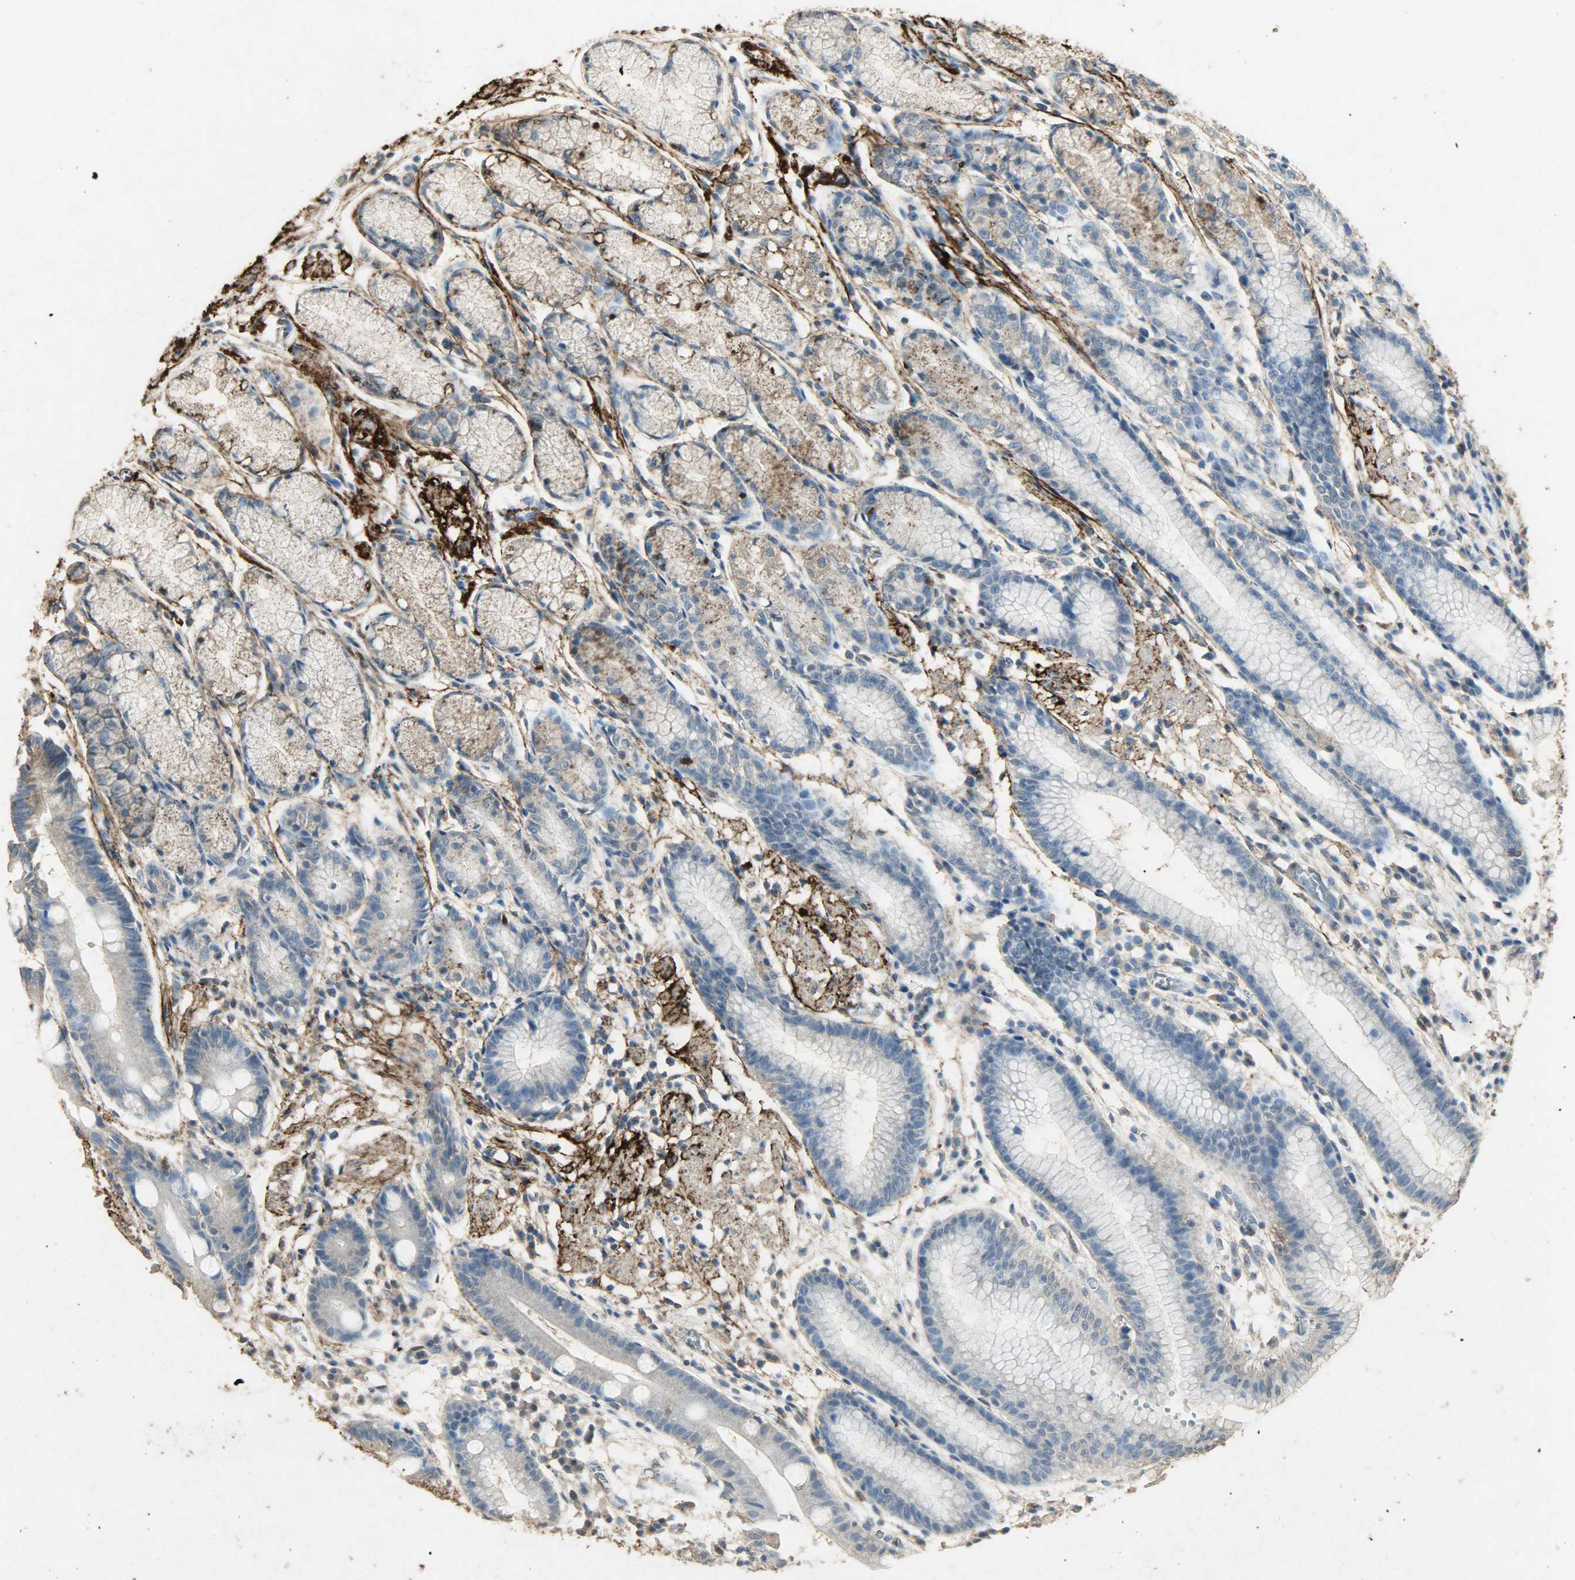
{"staining": {"intensity": "moderate", "quantity": "25%-75%", "location": "cytoplasmic/membranous"}, "tissue": "stomach", "cell_type": "Glandular cells", "image_type": "normal", "snomed": [{"axis": "morphology", "description": "Normal tissue, NOS"}, {"axis": "morphology", "description": "Inflammation, NOS"}, {"axis": "topography", "description": "Stomach, lower"}], "caption": "The image reveals immunohistochemical staining of benign stomach. There is moderate cytoplasmic/membranous staining is seen in approximately 25%-75% of glandular cells.", "gene": "ASB9", "patient": {"sex": "male", "age": 59}}